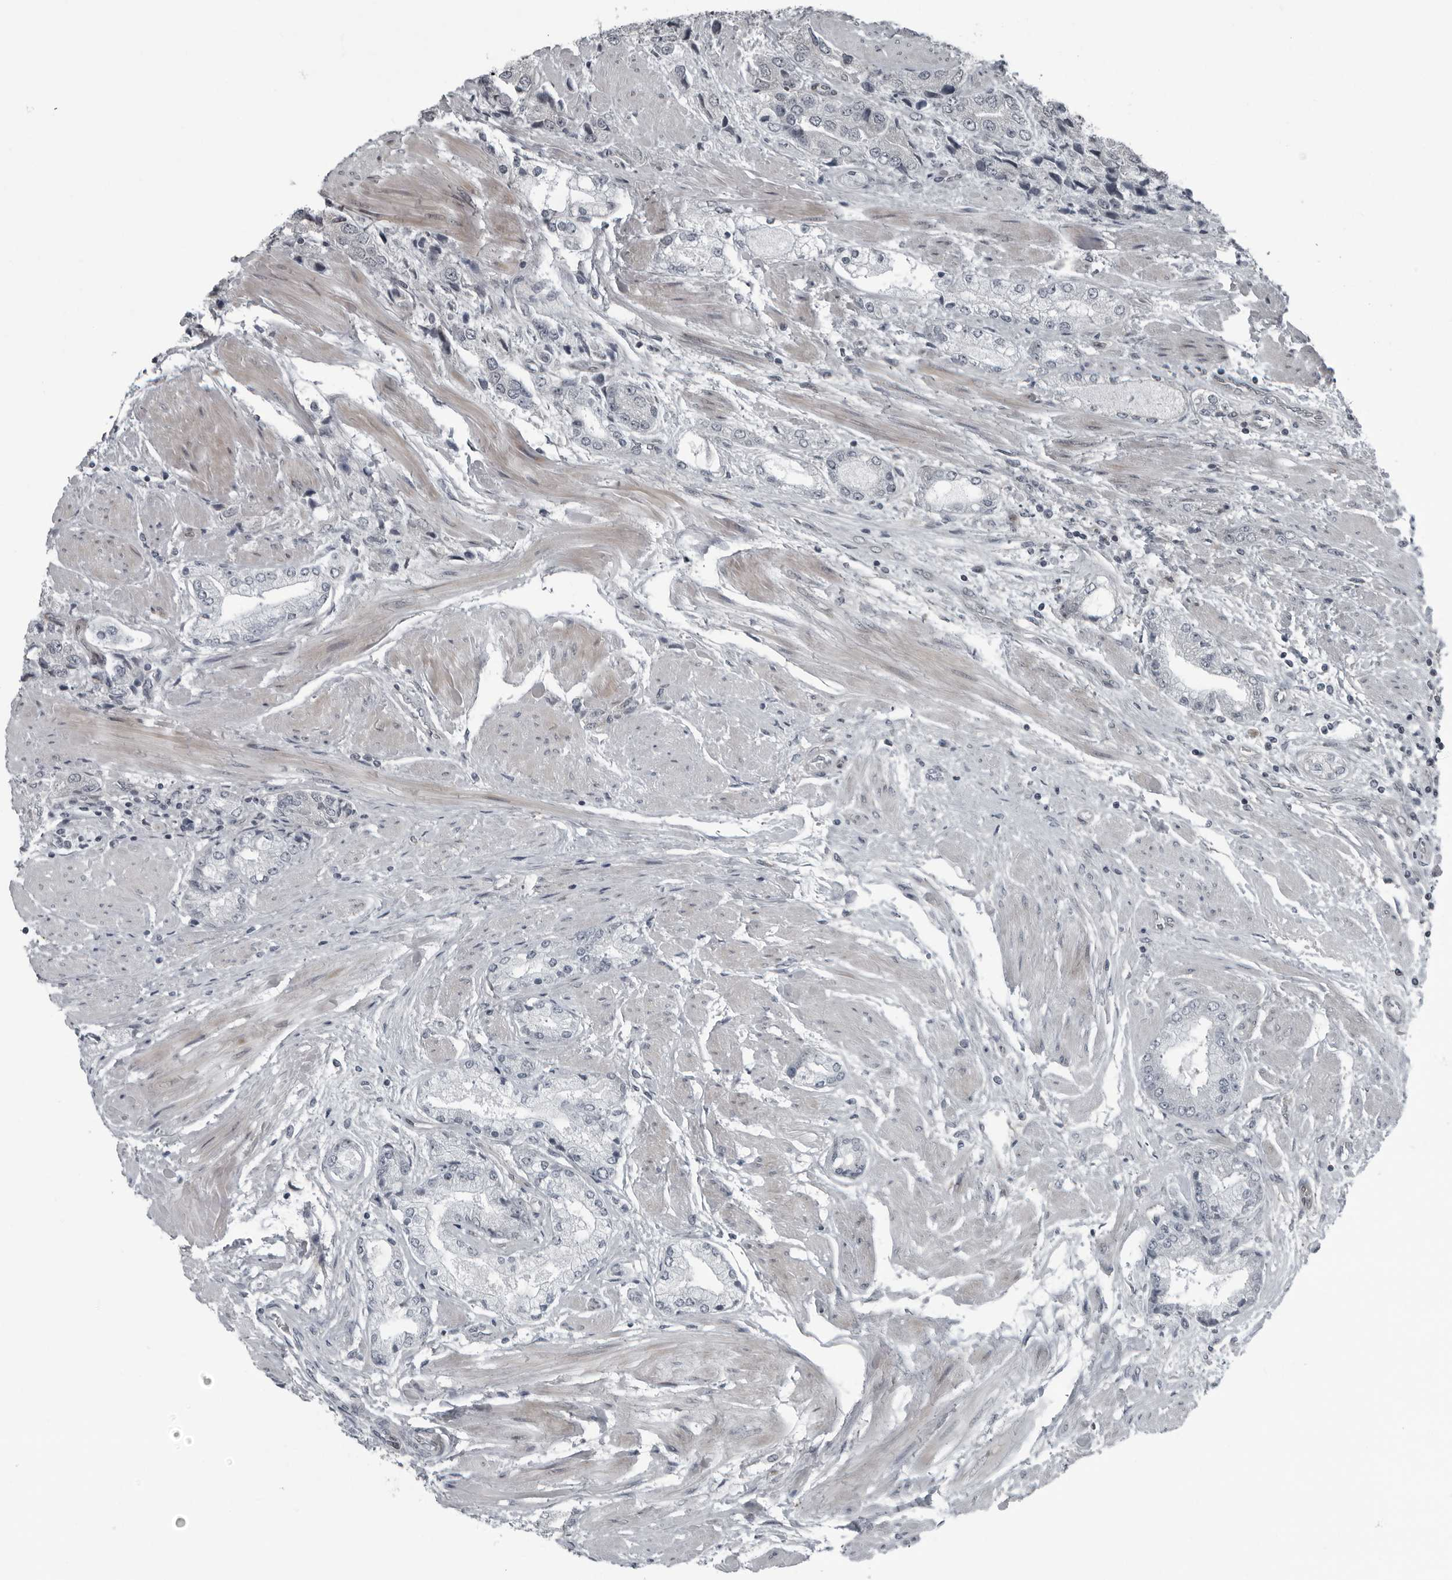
{"staining": {"intensity": "negative", "quantity": "none", "location": "none"}, "tissue": "prostate cancer", "cell_type": "Tumor cells", "image_type": "cancer", "snomed": [{"axis": "morphology", "description": "Adenocarcinoma, High grade"}, {"axis": "topography", "description": "Prostate"}], "caption": "DAB (3,3'-diaminobenzidine) immunohistochemical staining of prostate cancer (high-grade adenocarcinoma) shows no significant staining in tumor cells. (DAB (3,3'-diaminobenzidine) immunohistochemistry with hematoxylin counter stain).", "gene": "FAM102B", "patient": {"sex": "male", "age": 50}}